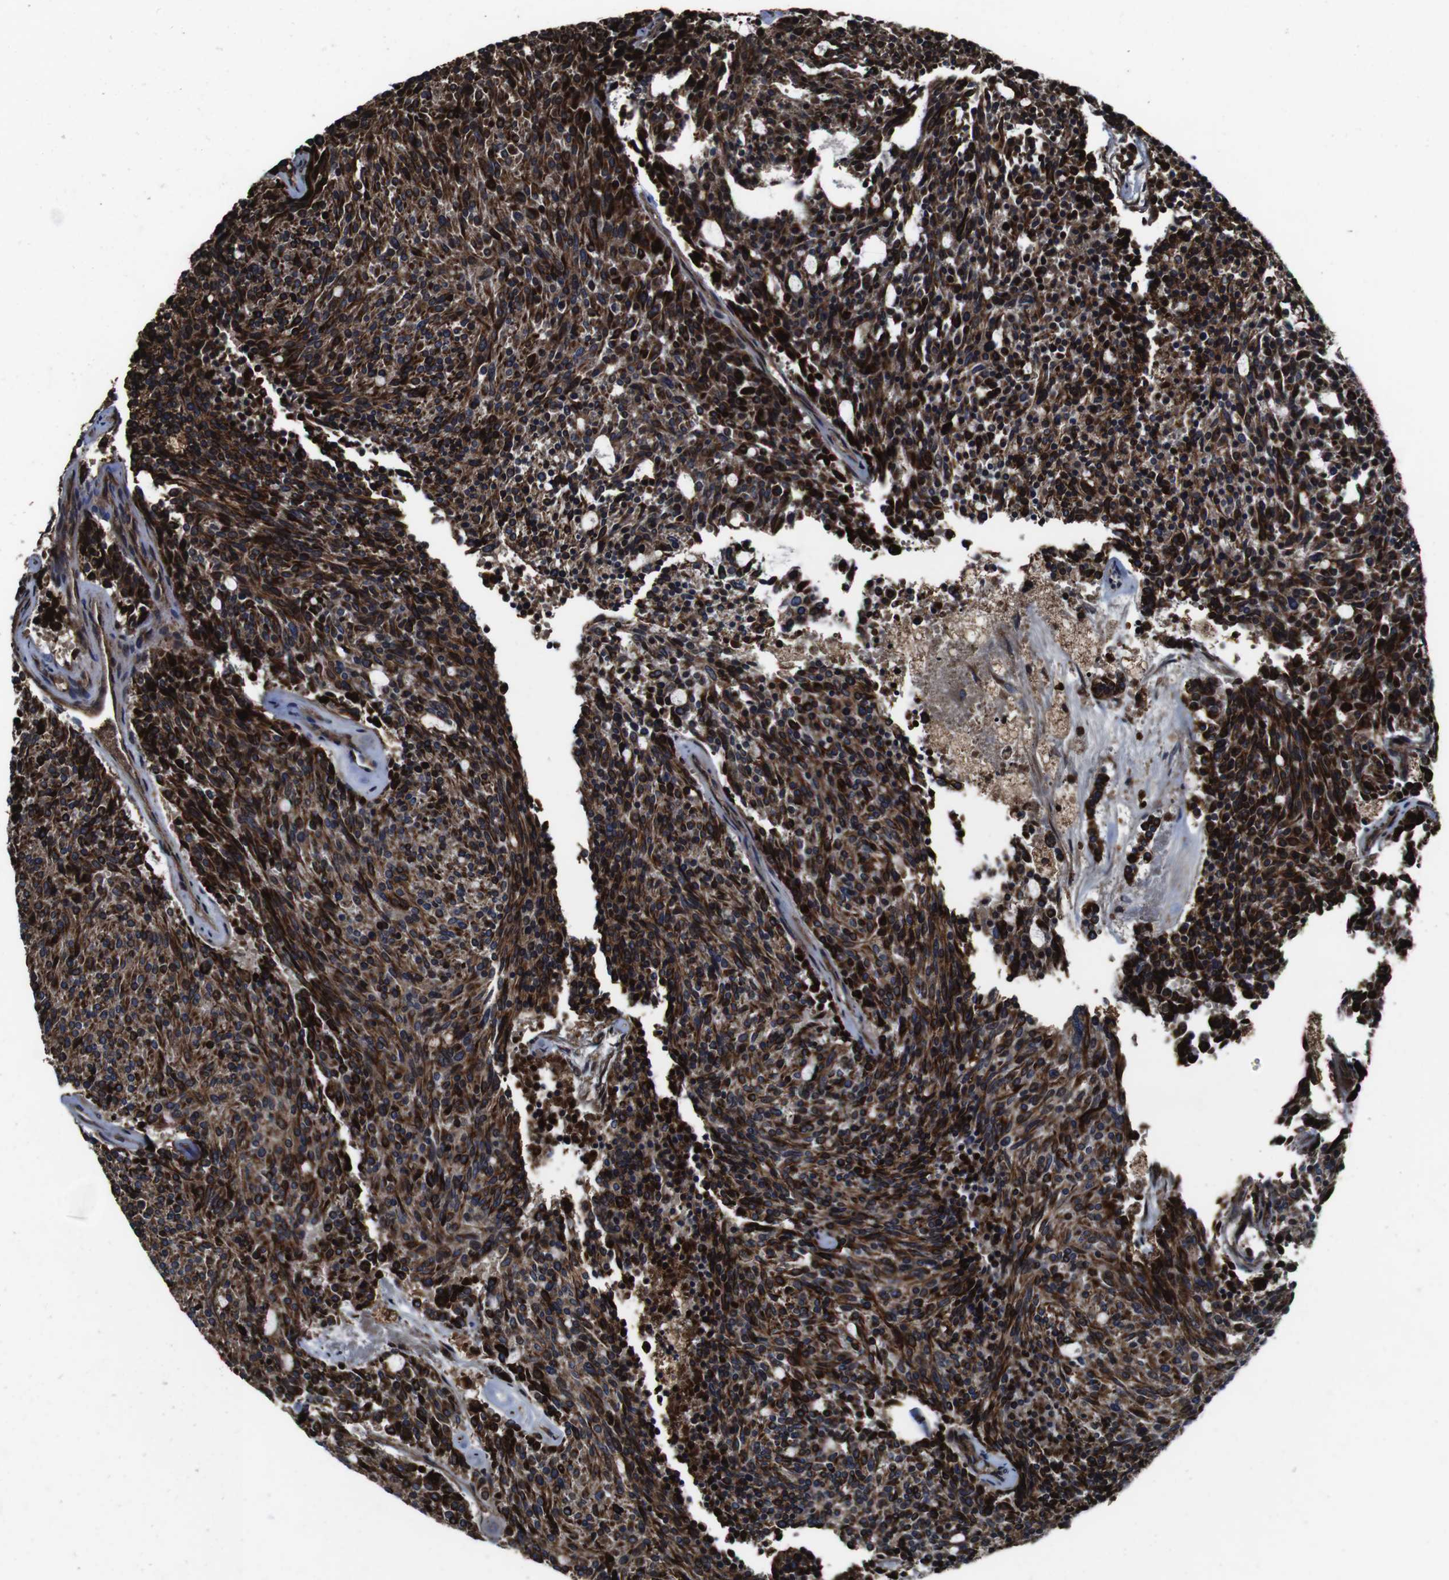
{"staining": {"intensity": "strong", "quantity": ">75%", "location": "cytoplasmic/membranous"}, "tissue": "carcinoid", "cell_type": "Tumor cells", "image_type": "cancer", "snomed": [{"axis": "morphology", "description": "Carcinoid, malignant, NOS"}, {"axis": "topography", "description": "Pancreas"}], "caption": "A histopathology image of human carcinoid stained for a protein displays strong cytoplasmic/membranous brown staining in tumor cells.", "gene": "SMYD3", "patient": {"sex": "female", "age": 54}}